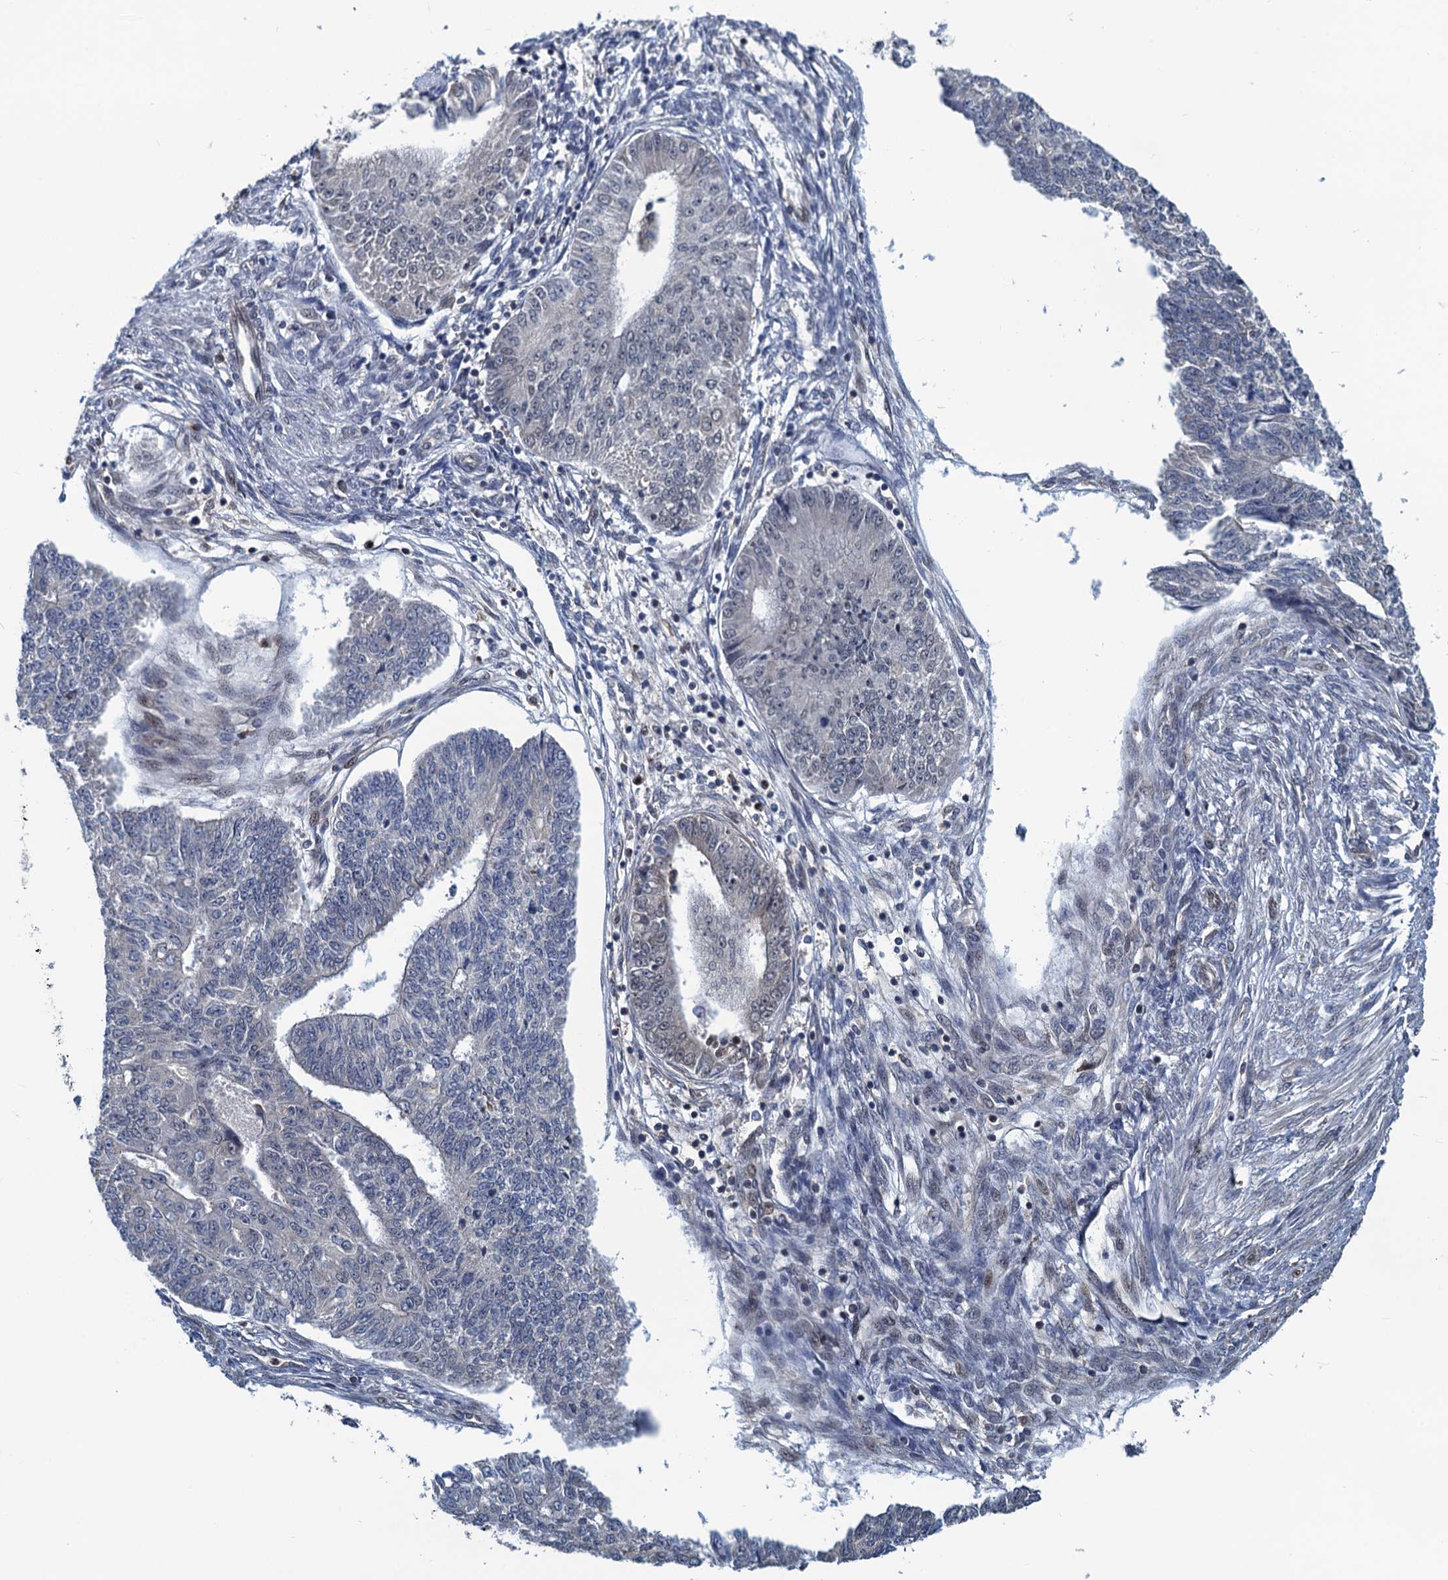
{"staining": {"intensity": "negative", "quantity": "none", "location": "none"}, "tissue": "endometrial cancer", "cell_type": "Tumor cells", "image_type": "cancer", "snomed": [{"axis": "morphology", "description": "Adenocarcinoma, NOS"}, {"axis": "topography", "description": "Endometrium"}], "caption": "Immunohistochemistry of endometrial cancer reveals no positivity in tumor cells. (IHC, brightfield microscopy, high magnification).", "gene": "RNF125", "patient": {"sex": "female", "age": 32}}